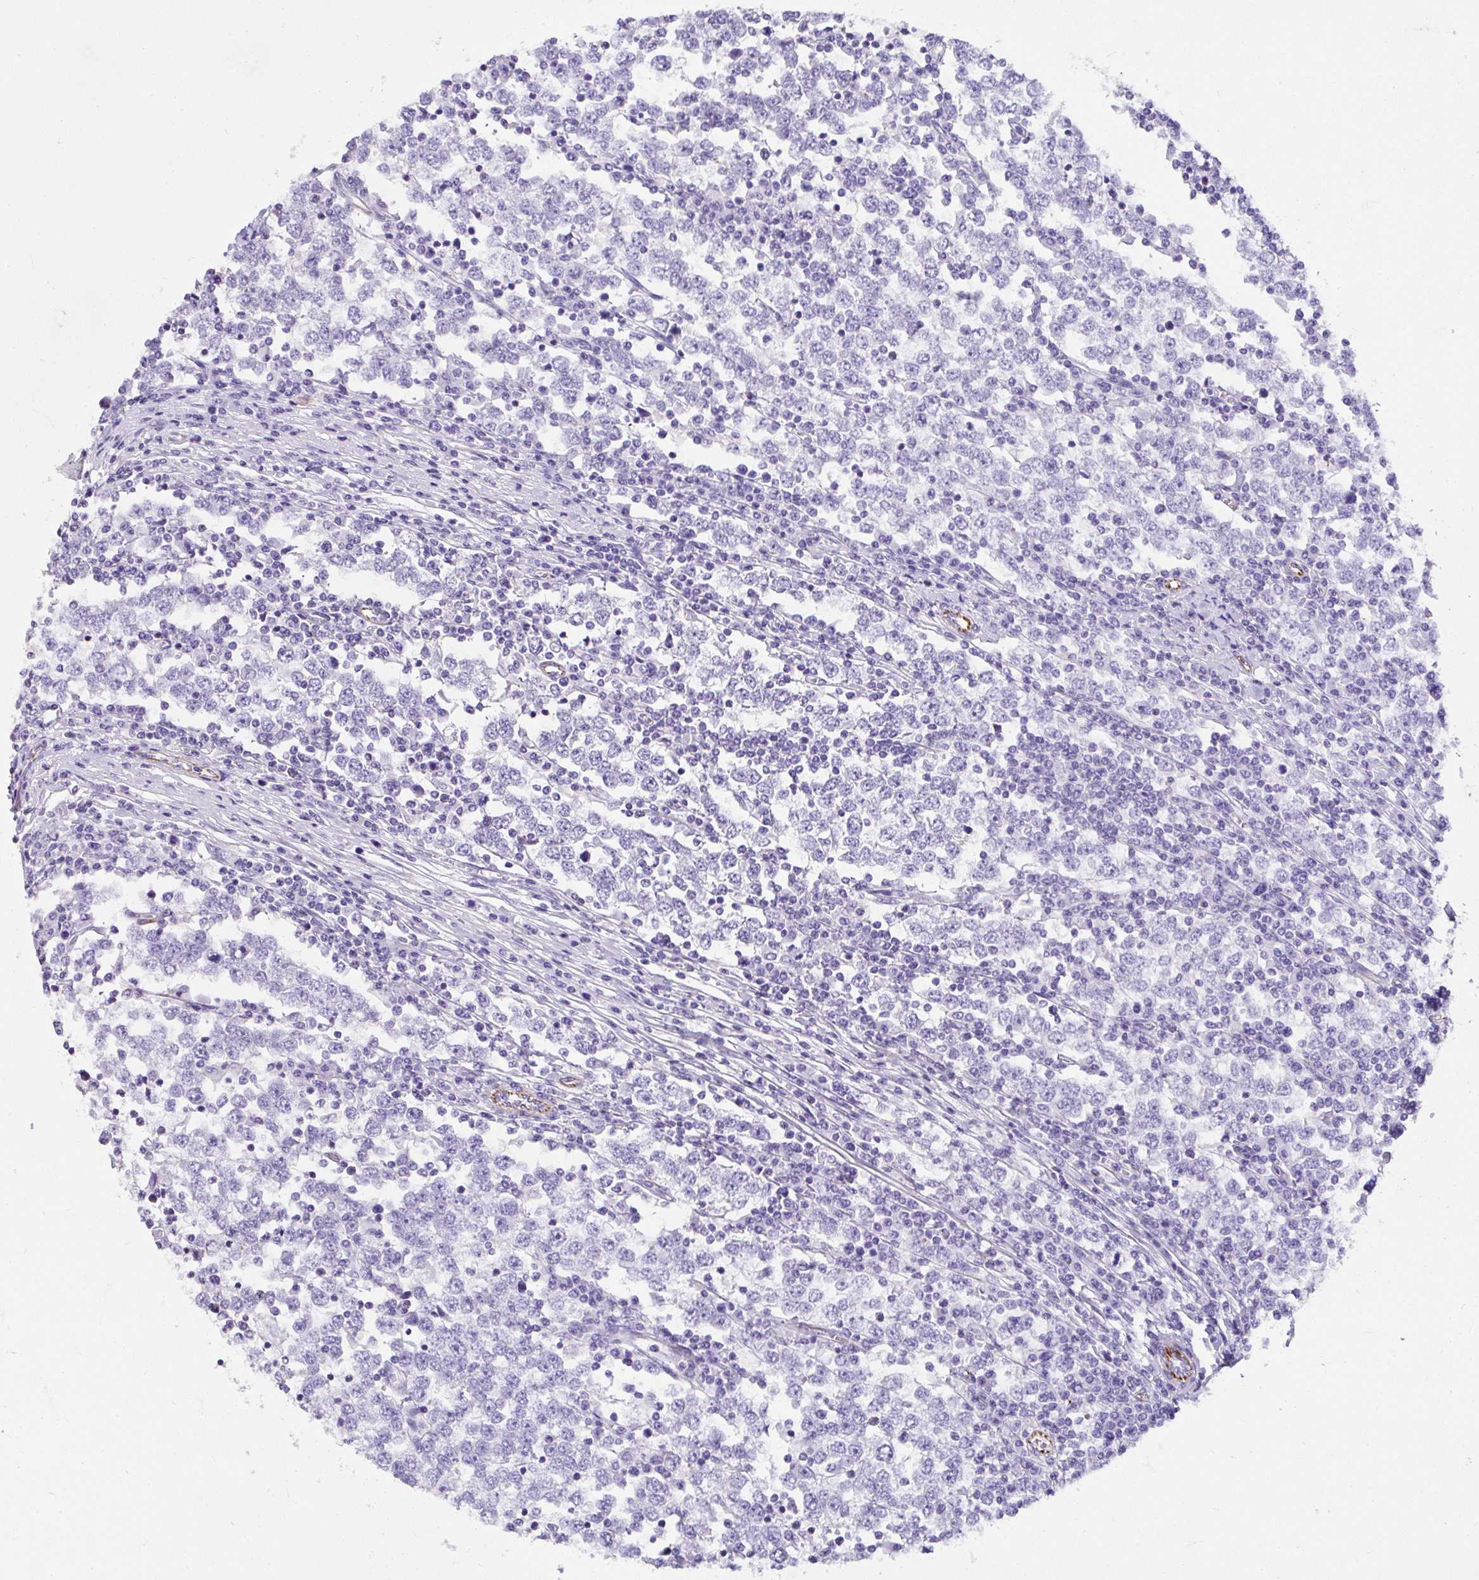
{"staining": {"intensity": "negative", "quantity": "none", "location": "none"}, "tissue": "testis cancer", "cell_type": "Tumor cells", "image_type": "cancer", "snomed": [{"axis": "morphology", "description": "Seminoma, NOS"}, {"axis": "topography", "description": "Testis"}], "caption": "Tumor cells show no significant staining in testis cancer (seminoma). The staining was performed using DAB to visualize the protein expression in brown, while the nuclei were stained in blue with hematoxylin (Magnification: 20x).", "gene": "DEPDC5", "patient": {"sex": "male", "age": 65}}